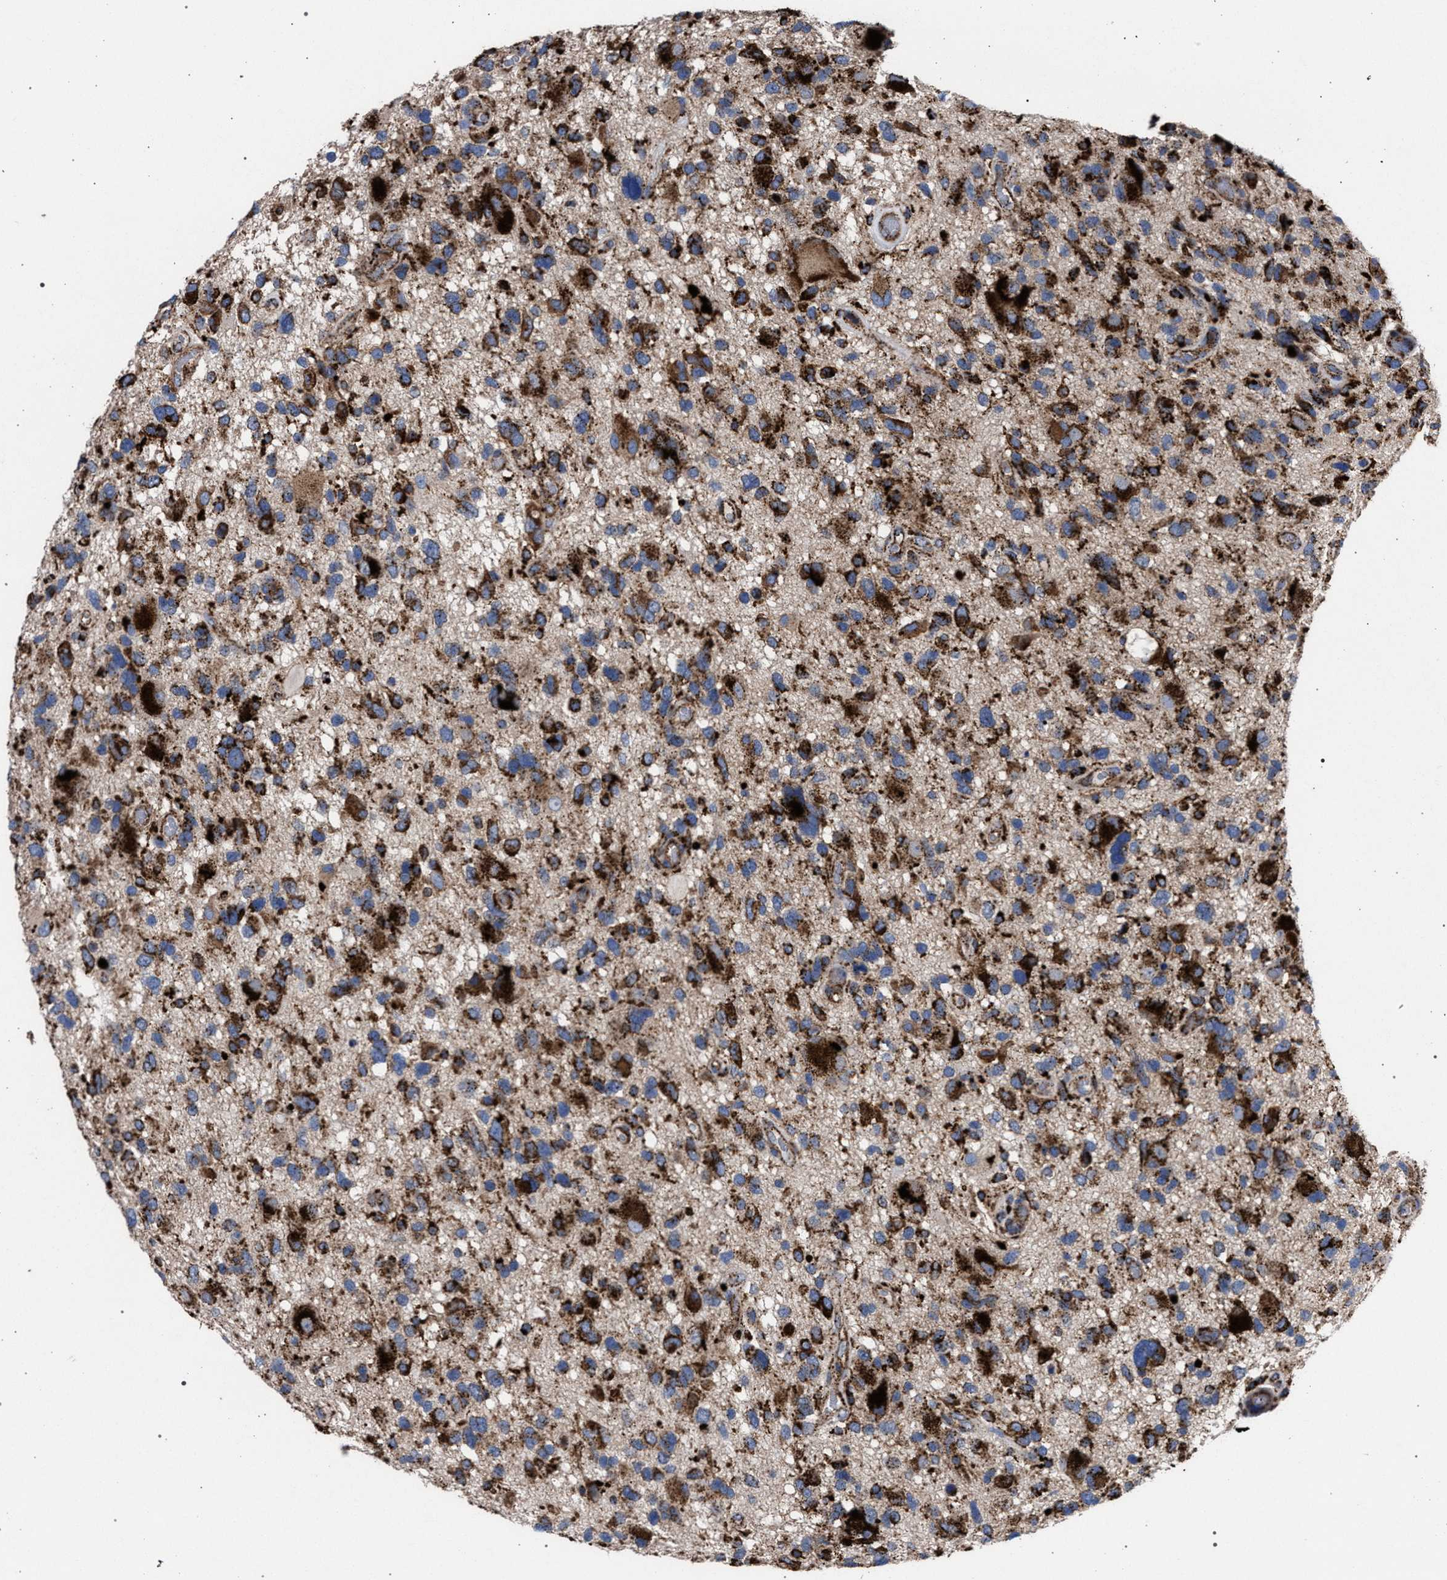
{"staining": {"intensity": "strong", "quantity": ">75%", "location": "cytoplasmic/membranous"}, "tissue": "glioma", "cell_type": "Tumor cells", "image_type": "cancer", "snomed": [{"axis": "morphology", "description": "Glioma, malignant, High grade"}, {"axis": "topography", "description": "Brain"}], "caption": "Human glioma stained with a brown dye shows strong cytoplasmic/membranous positive staining in approximately >75% of tumor cells.", "gene": "PPT1", "patient": {"sex": "male", "age": 33}}